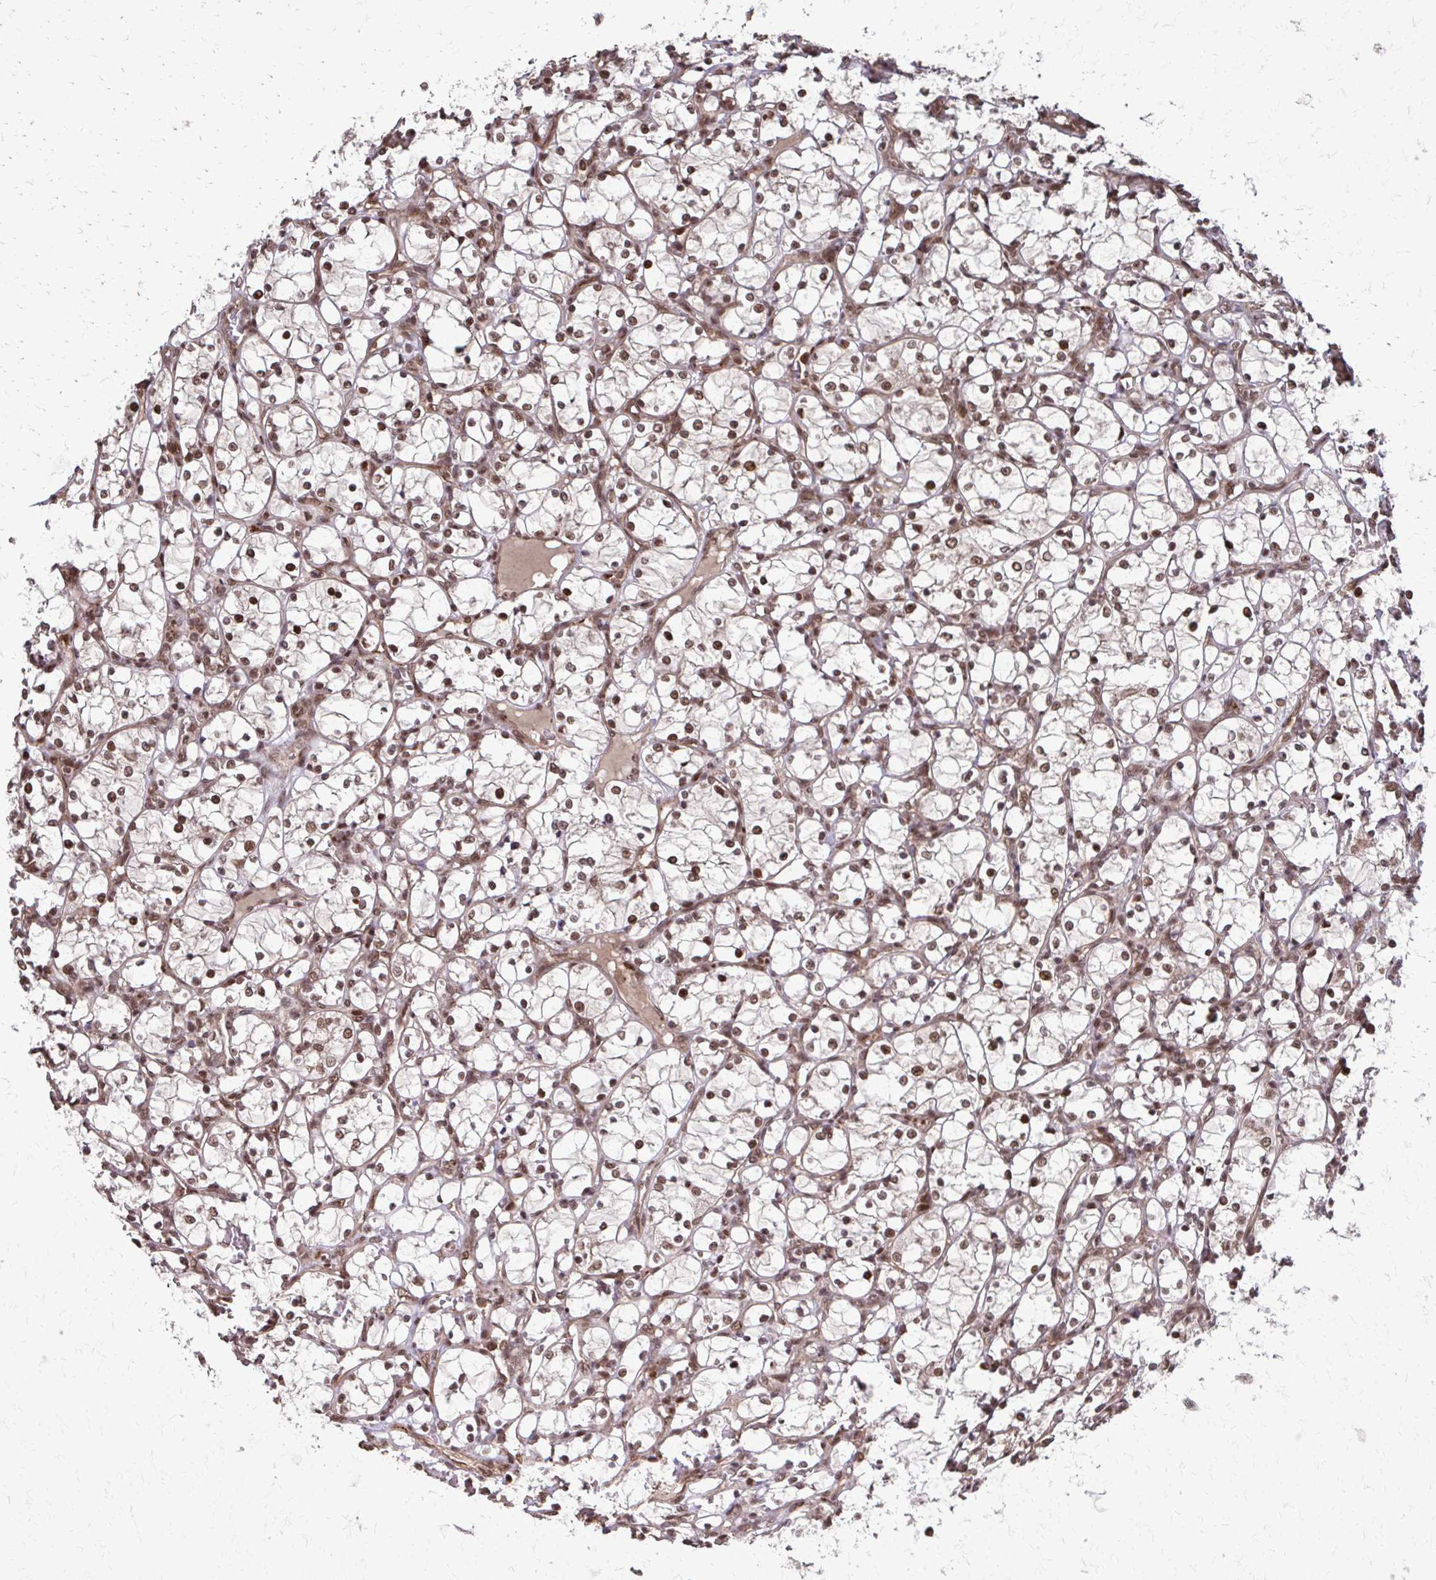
{"staining": {"intensity": "moderate", "quantity": ">75%", "location": "nuclear"}, "tissue": "renal cancer", "cell_type": "Tumor cells", "image_type": "cancer", "snomed": [{"axis": "morphology", "description": "Adenocarcinoma, NOS"}, {"axis": "topography", "description": "Kidney"}], "caption": "Immunohistochemical staining of human renal cancer demonstrates medium levels of moderate nuclear protein expression in approximately >75% of tumor cells. The protein is stained brown, and the nuclei are stained in blue (DAB IHC with brightfield microscopy, high magnification).", "gene": "SS18", "patient": {"sex": "female", "age": 69}}